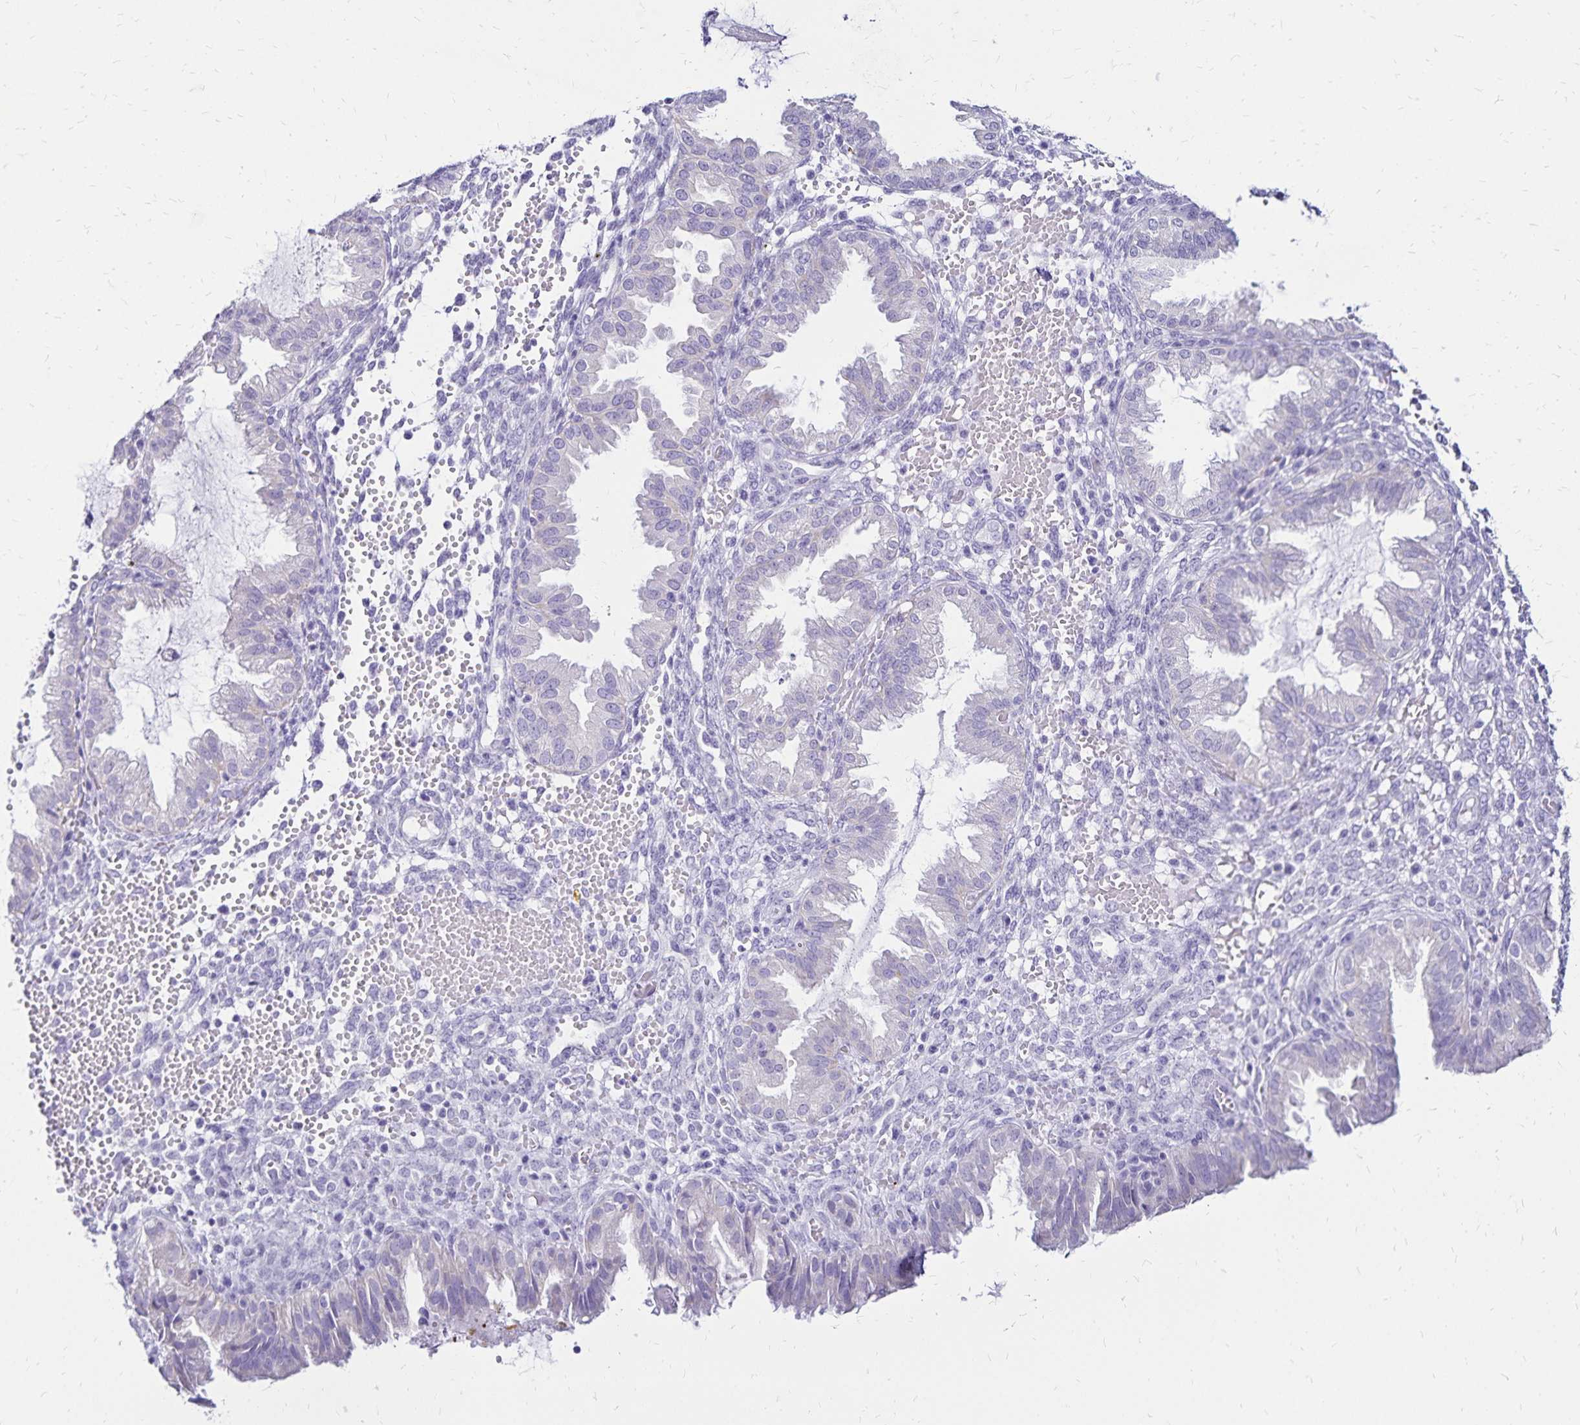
{"staining": {"intensity": "negative", "quantity": "none", "location": "none"}, "tissue": "endometrium", "cell_type": "Cells in endometrial stroma", "image_type": "normal", "snomed": [{"axis": "morphology", "description": "Normal tissue, NOS"}, {"axis": "topography", "description": "Endometrium"}], "caption": "Normal endometrium was stained to show a protein in brown. There is no significant expression in cells in endometrial stroma. The staining is performed using DAB (3,3'-diaminobenzidine) brown chromogen with nuclei counter-stained in using hematoxylin.", "gene": "LIN28B", "patient": {"sex": "female", "age": 33}}